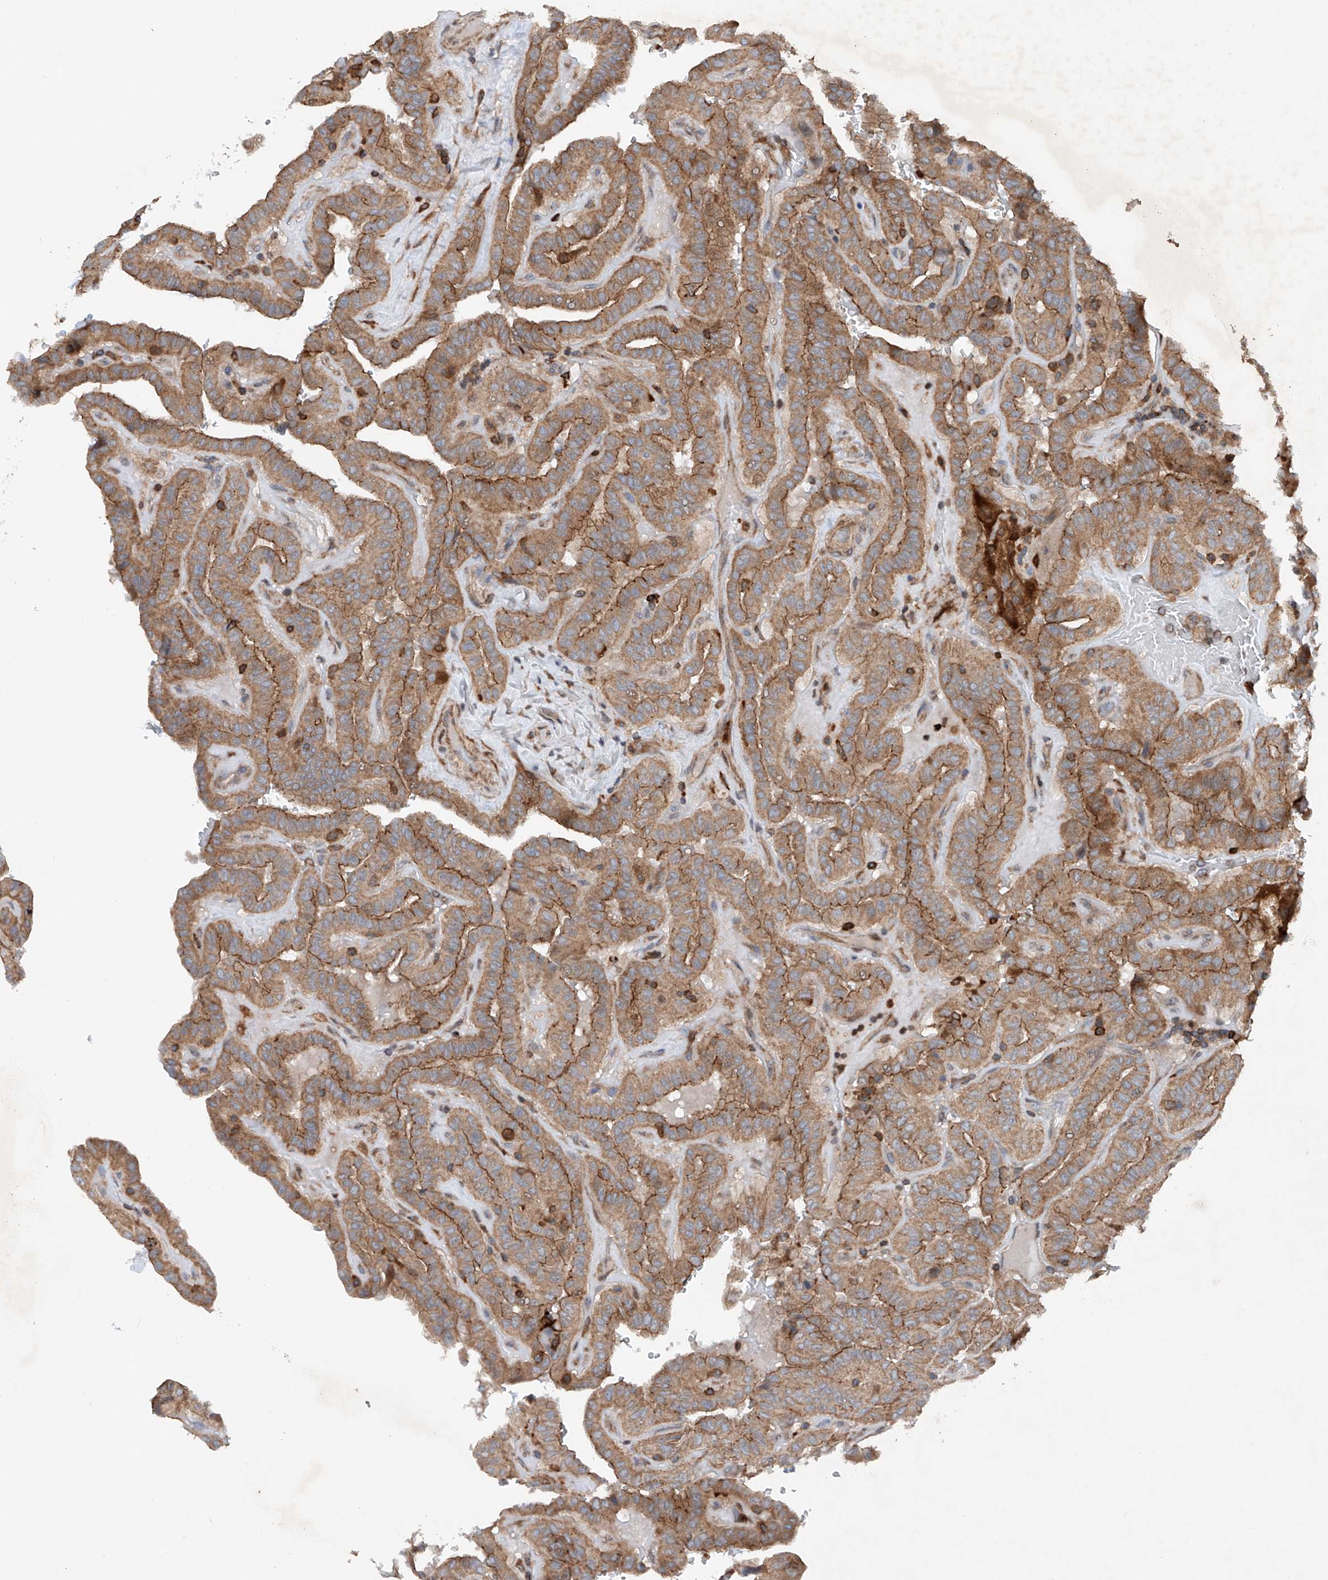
{"staining": {"intensity": "moderate", "quantity": ">75%", "location": "cytoplasmic/membranous"}, "tissue": "thyroid cancer", "cell_type": "Tumor cells", "image_type": "cancer", "snomed": [{"axis": "morphology", "description": "Papillary adenocarcinoma, NOS"}, {"axis": "topography", "description": "Thyroid gland"}], "caption": "Immunohistochemistry (IHC) micrograph of thyroid papillary adenocarcinoma stained for a protein (brown), which demonstrates medium levels of moderate cytoplasmic/membranous expression in about >75% of tumor cells.", "gene": "CEP85L", "patient": {"sex": "male", "age": 77}}